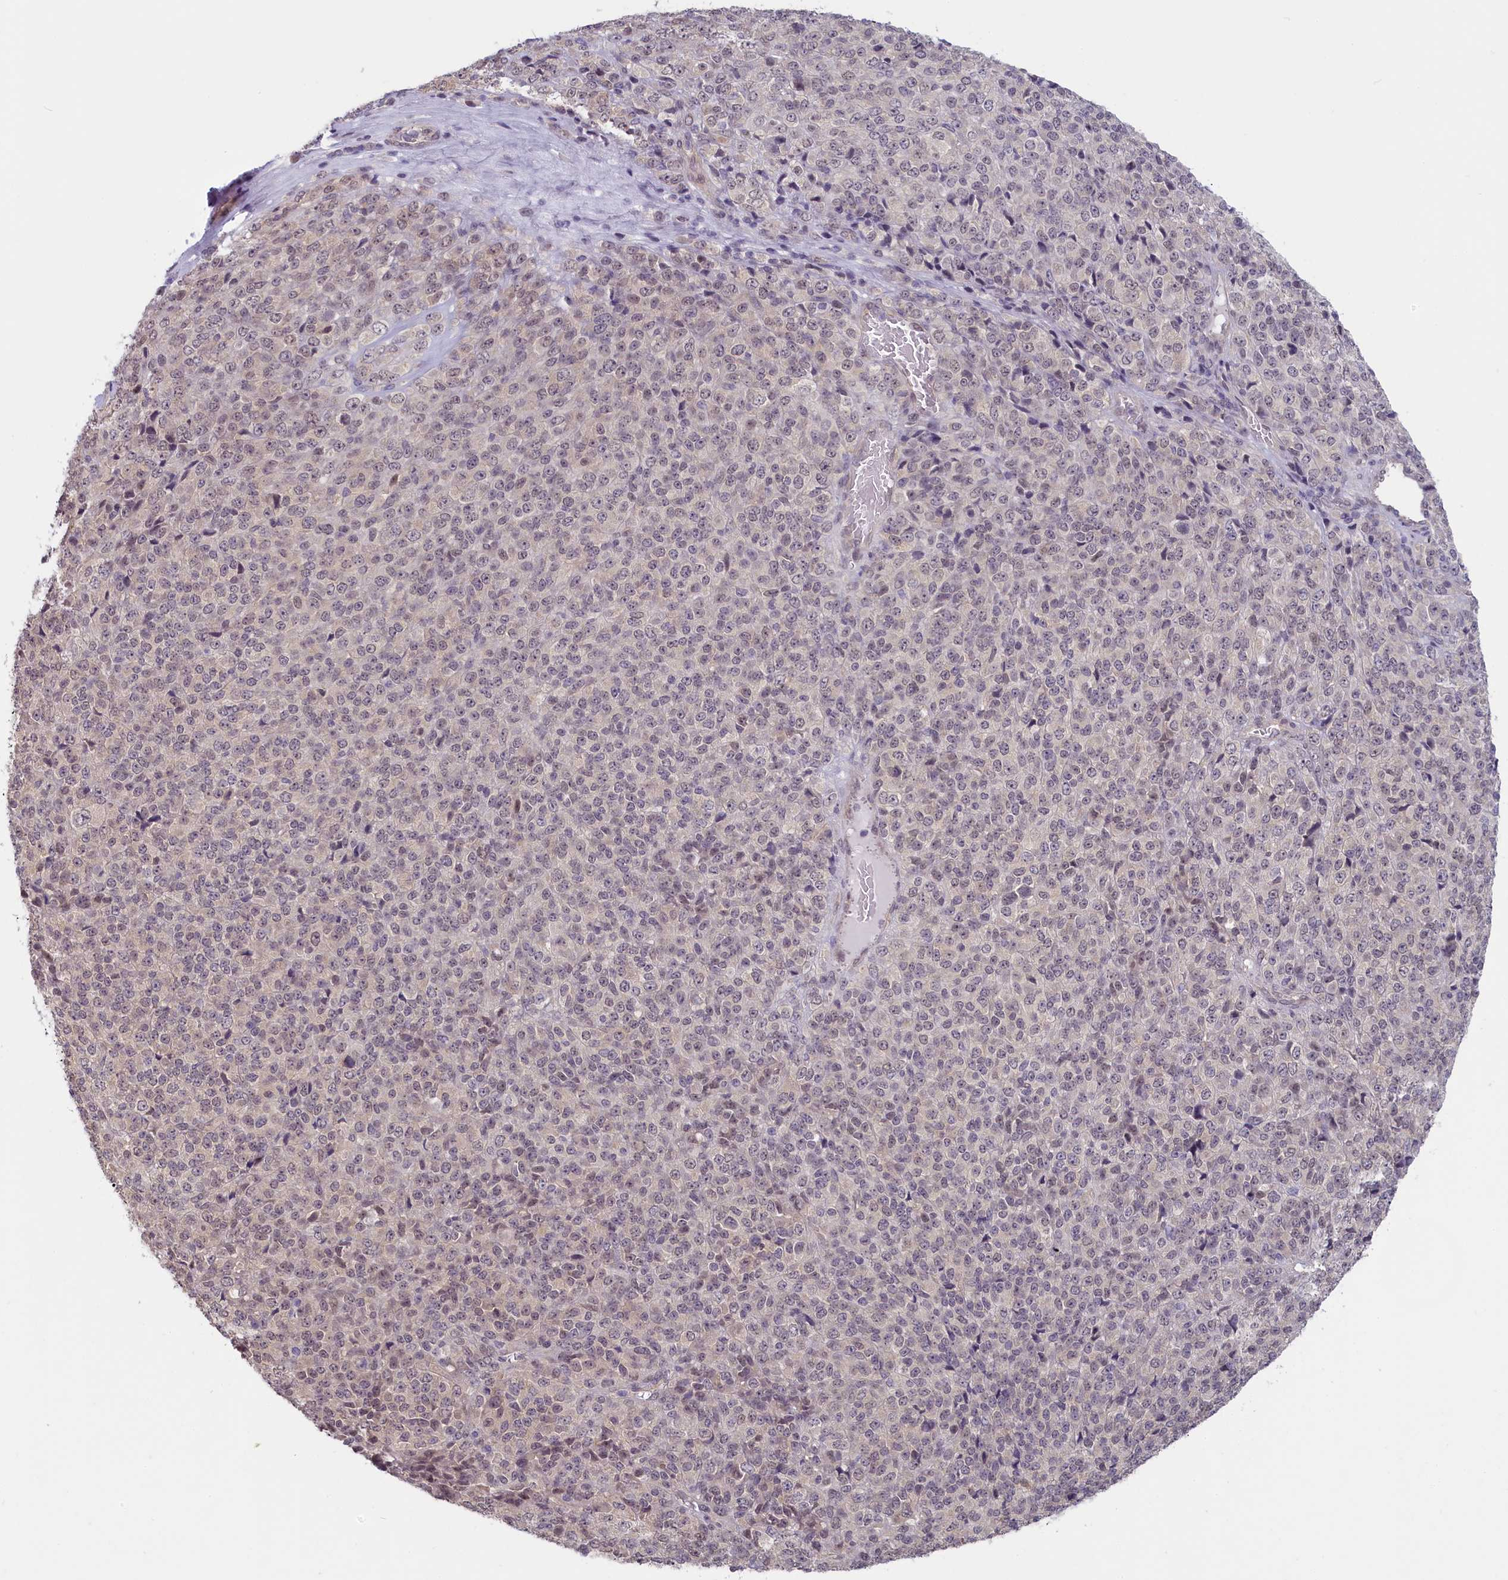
{"staining": {"intensity": "weak", "quantity": ">75%", "location": "nuclear"}, "tissue": "melanoma", "cell_type": "Tumor cells", "image_type": "cancer", "snomed": [{"axis": "morphology", "description": "Malignant melanoma, Metastatic site"}, {"axis": "topography", "description": "Brain"}], "caption": "Immunohistochemical staining of melanoma shows low levels of weak nuclear protein expression in about >75% of tumor cells. The protein is shown in brown color, while the nuclei are stained blue.", "gene": "C19orf44", "patient": {"sex": "female", "age": 56}}